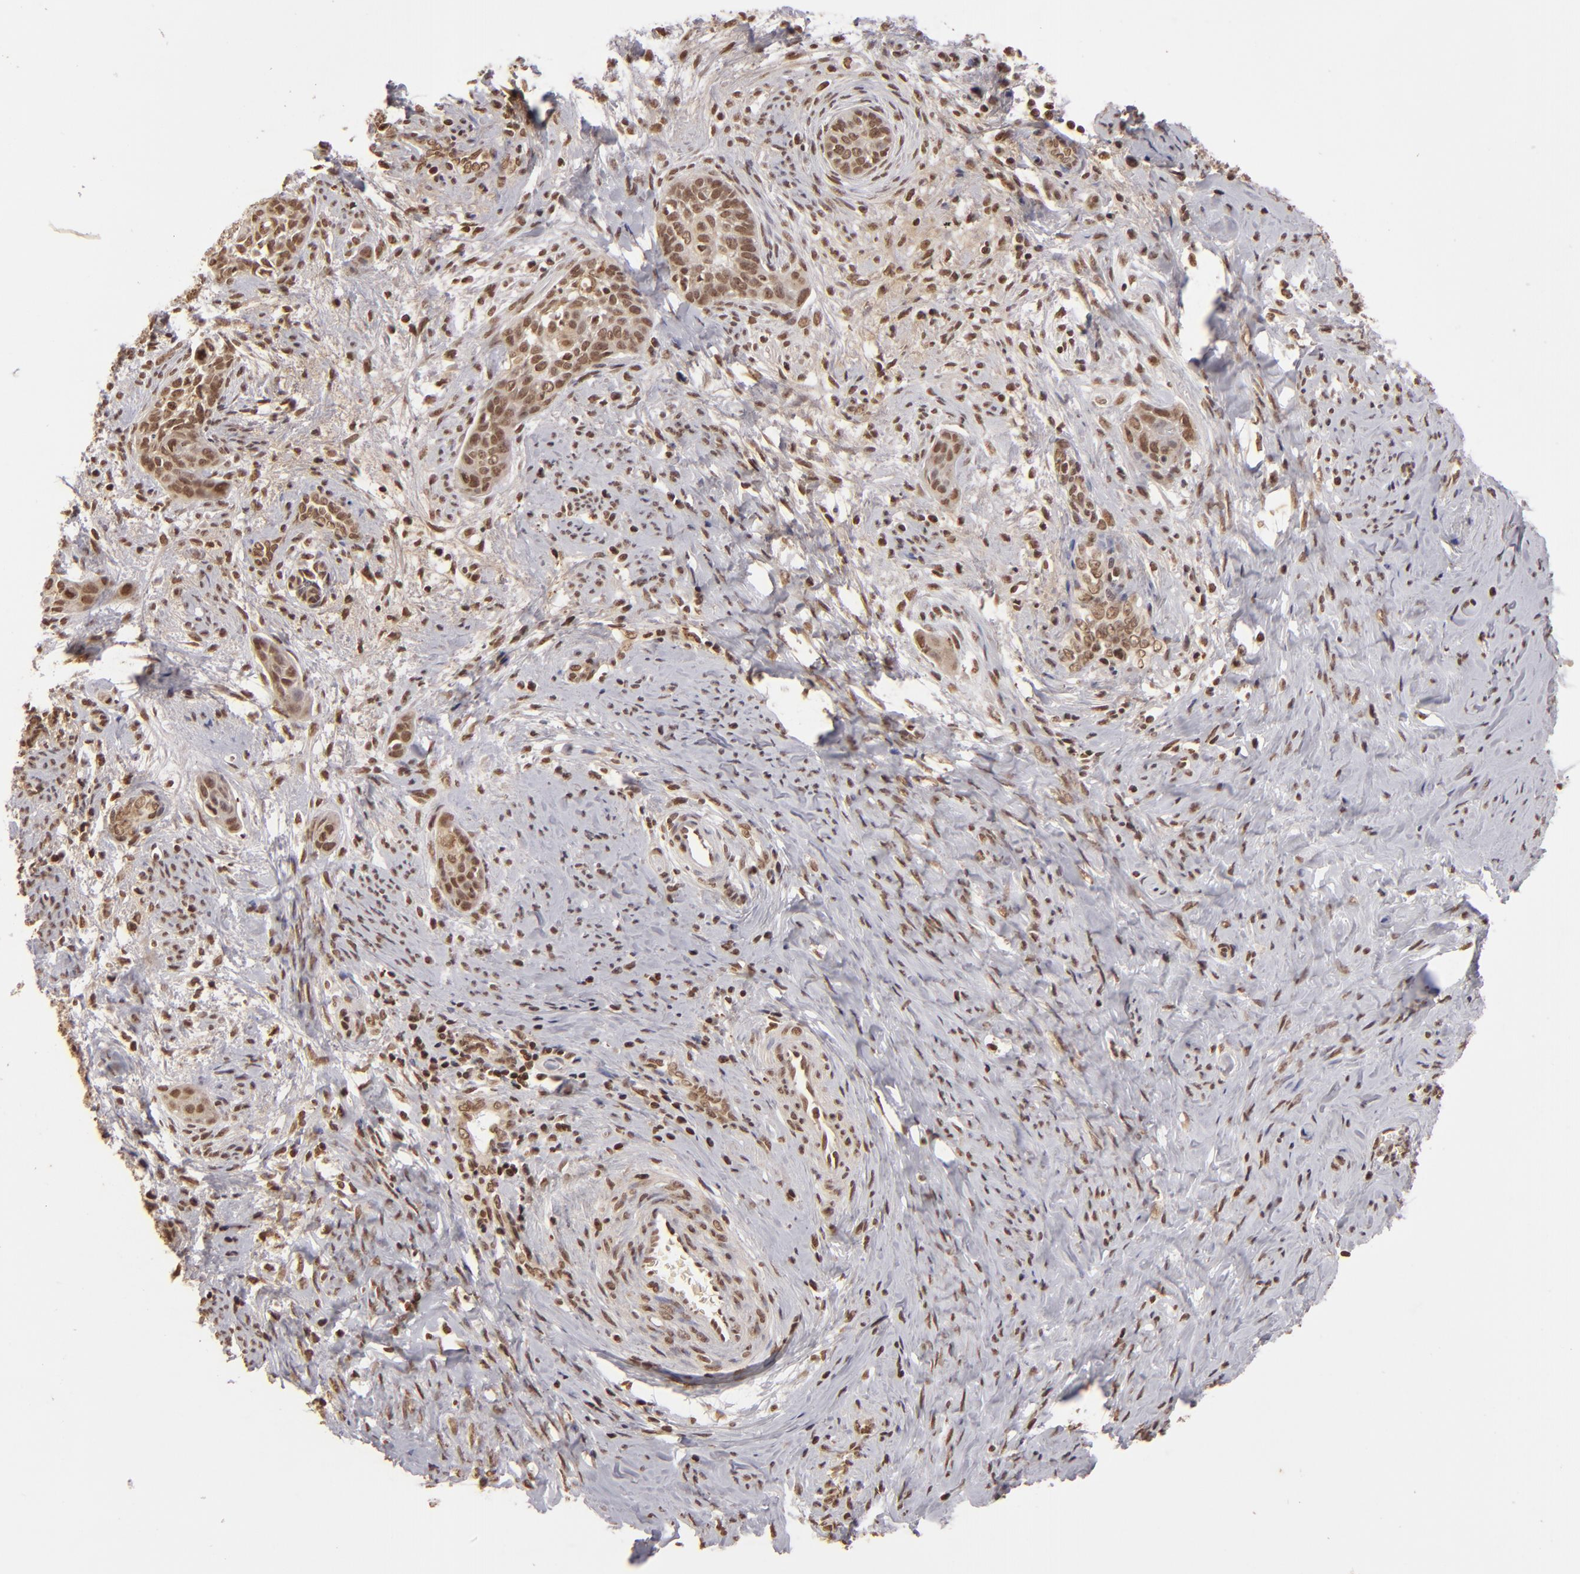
{"staining": {"intensity": "strong", "quantity": "25%-75%", "location": "nuclear"}, "tissue": "cervical cancer", "cell_type": "Tumor cells", "image_type": "cancer", "snomed": [{"axis": "morphology", "description": "Squamous cell carcinoma, NOS"}, {"axis": "topography", "description": "Cervix"}], "caption": "Immunohistochemistry micrograph of neoplastic tissue: human cervical cancer stained using IHC demonstrates high levels of strong protein expression localized specifically in the nuclear of tumor cells, appearing as a nuclear brown color.", "gene": "CUL3", "patient": {"sex": "female", "age": 33}}